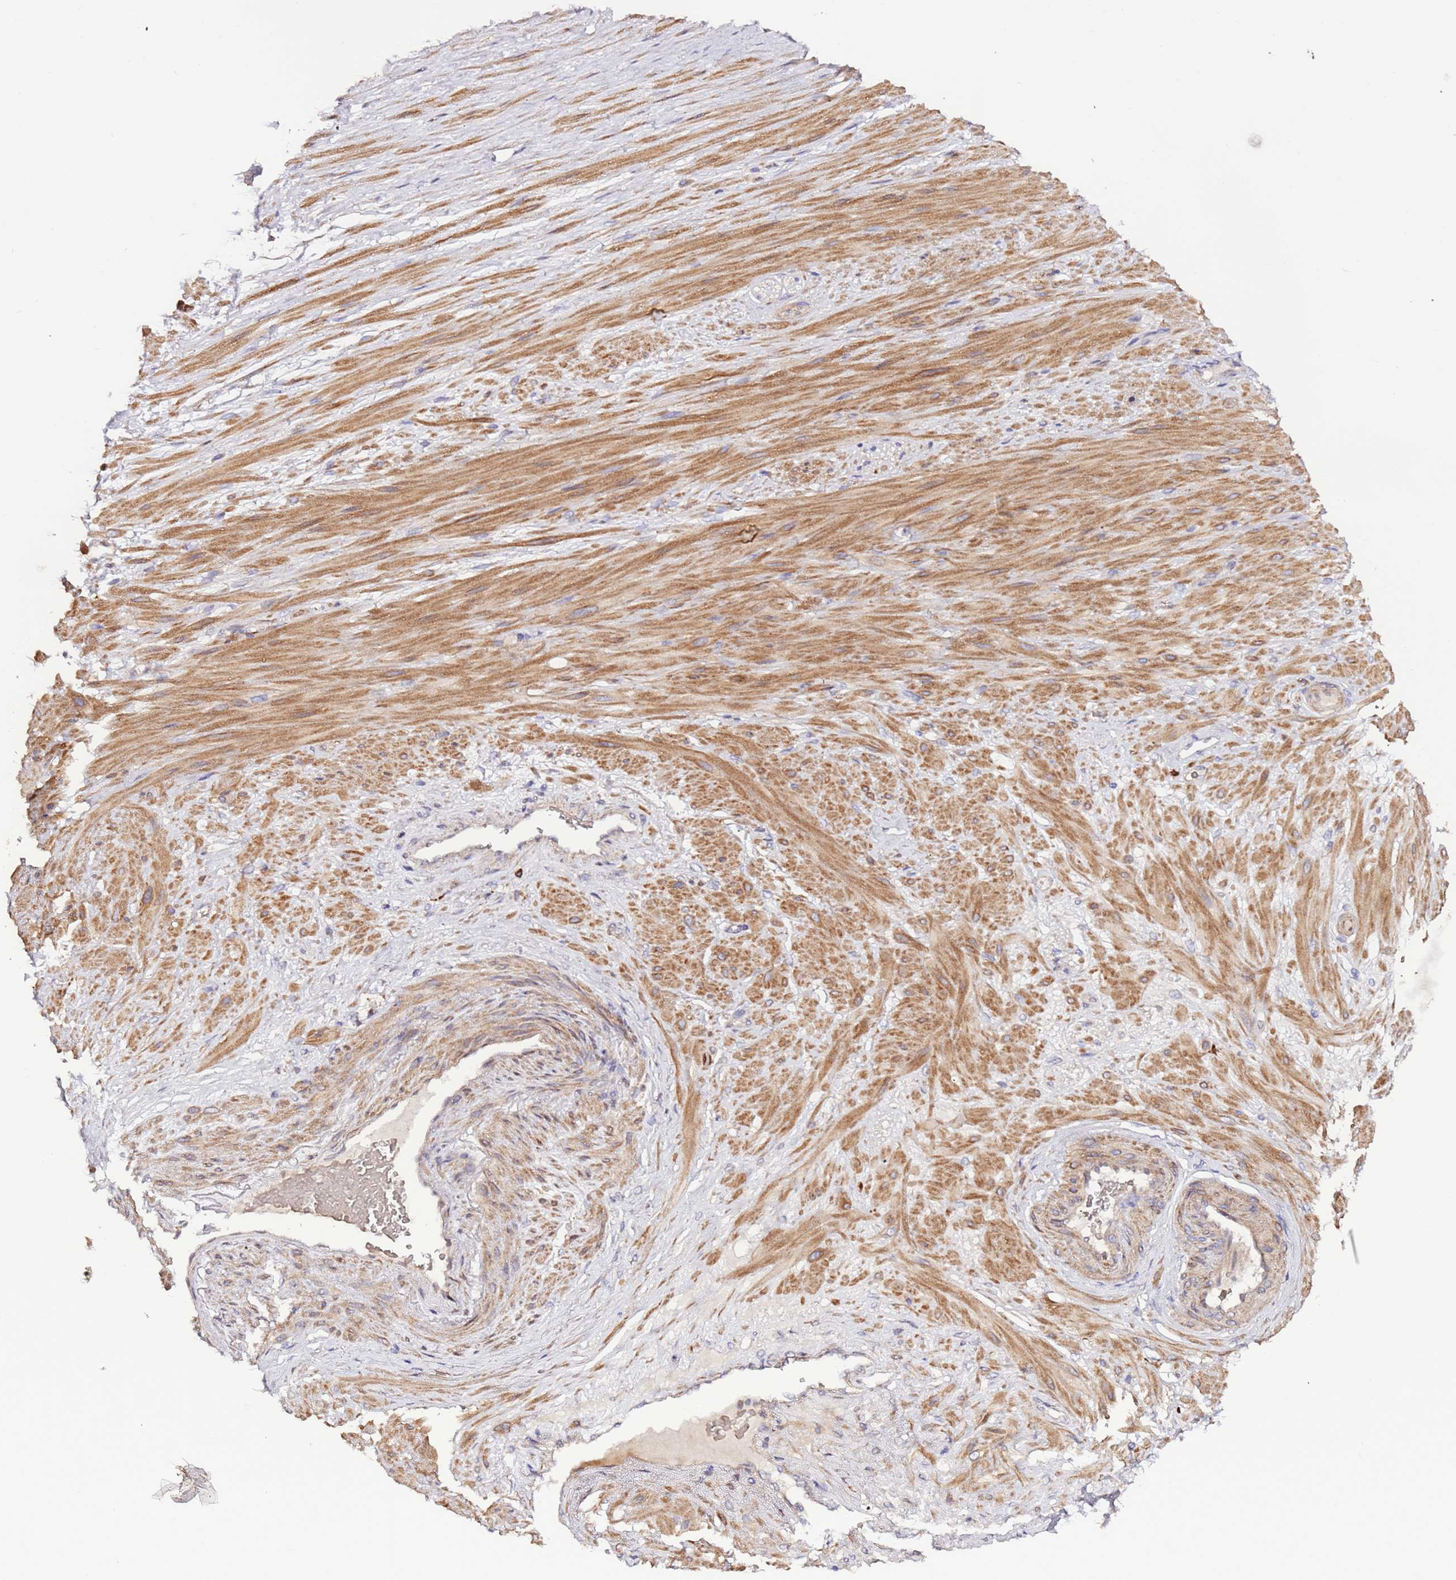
{"staining": {"intensity": "negative", "quantity": "none", "location": "none"}, "tissue": "soft tissue", "cell_type": "Peripheral nerve", "image_type": "normal", "snomed": [{"axis": "morphology", "description": "Normal tissue, NOS"}, {"axis": "morphology", "description": "Adenocarcinoma, Low grade"}, {"axis": "topography", "description": "Prostate"}, {"axis": "topography", "description": "Peripheral nerve tissue"}], "caption": "Immunohistochemical staining of benign human soft tissue reveals no significant positivity in peripheral nerve.", "gene": "HSD17B7", "patient": {"sex": "male", "age": 63}}